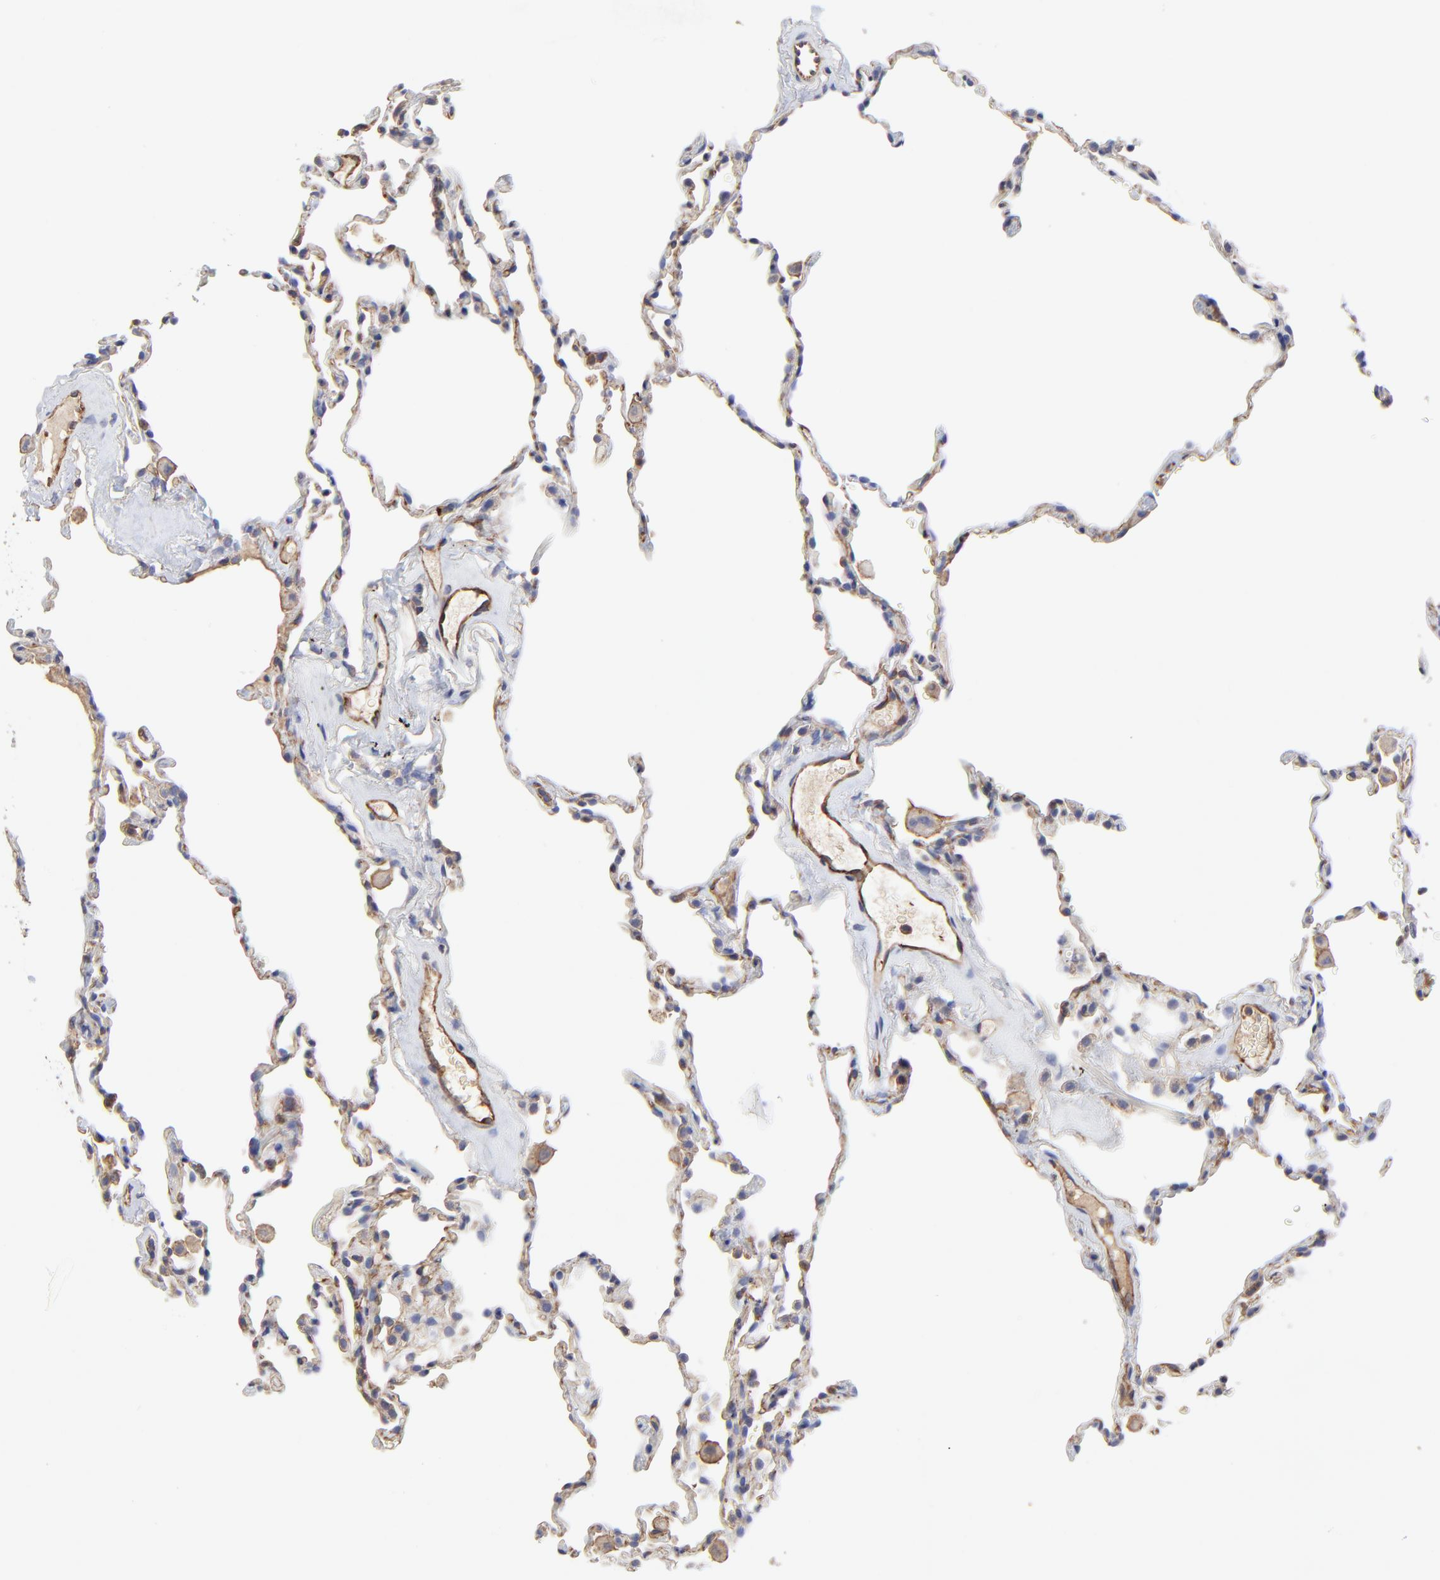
{"staining": {"intensity": "weak", "quantity": "25%-75%", "location": "cytoplasmic/membranous"}, "tissue": "lung", "cell_type": "Alveolar cells", "image_type": "normal", "snomed": [{"axis": "morphology", "description": "Normal tissue, NOS"}, {"axis": "morphology", "description": "Soft tissue tumor metastatic"}, {"axis": "topography", "description": "Lung"}], "caption": "Immunohistochemical staining of benign lung reveals low levels of weak cytoplasmic/membranous expression in about 25%-75% of alveolar cells.", "gene": "SULF2", "patient": {"sex": "male", "age": 59}}